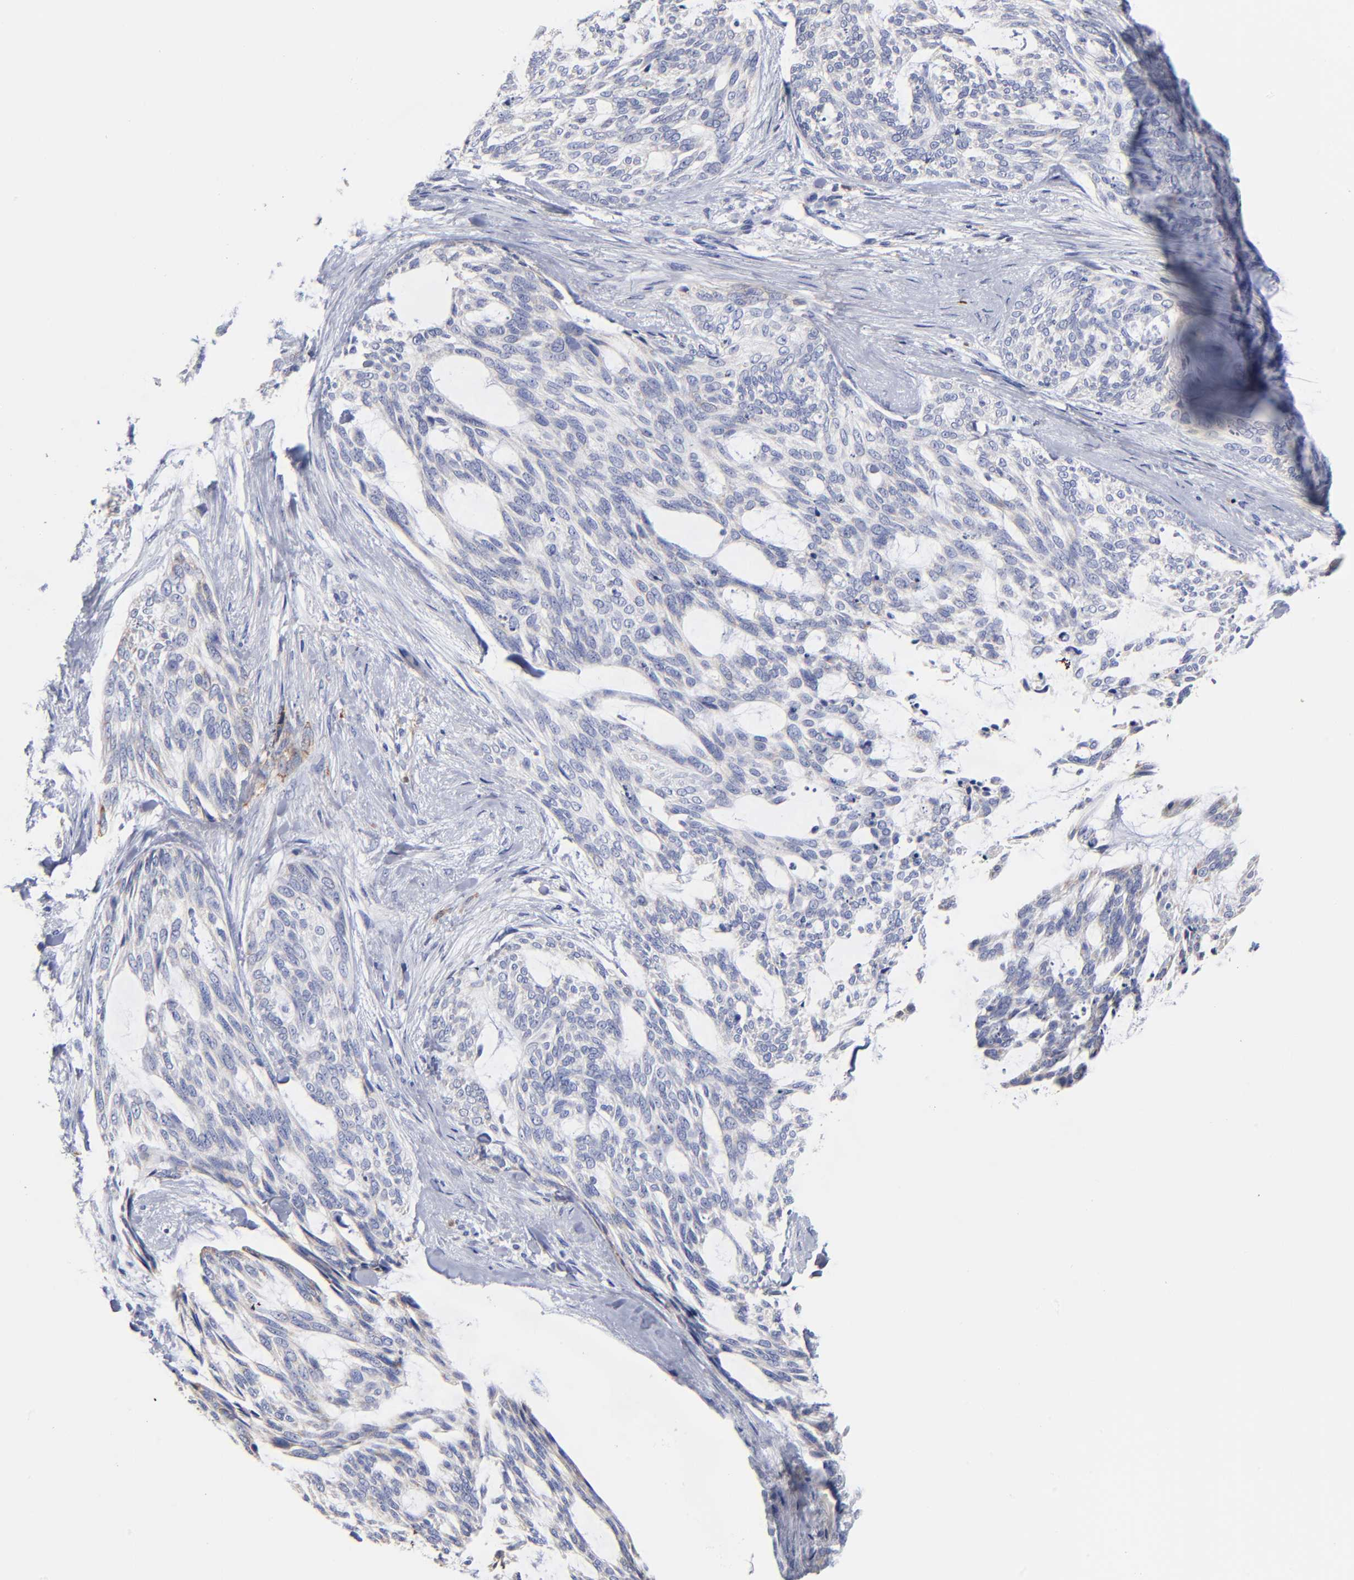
{"staining": {"intensity": "negative", "quantity": "none", "location": "none"}, "tissue": "skin cancer", "cell_type": "Tumor cells", "image_type": "cancer", "snomed": [{"axis": "morphology", "description": "Normal tissue, NOS"}, {"axis": "morphology", "description": "Basal cell carcinoma"}, {"axis": "topography", "description": "Skin"}], "caption": "IHC histopathology image of neoplastic tissue: skin cancer (basal cell carcinoma) stained with DAB demonstrates no significant protein positivity in tumor cells.", "gene": "PTP4A1", "patient": {"sex": "female", "age": 71}}